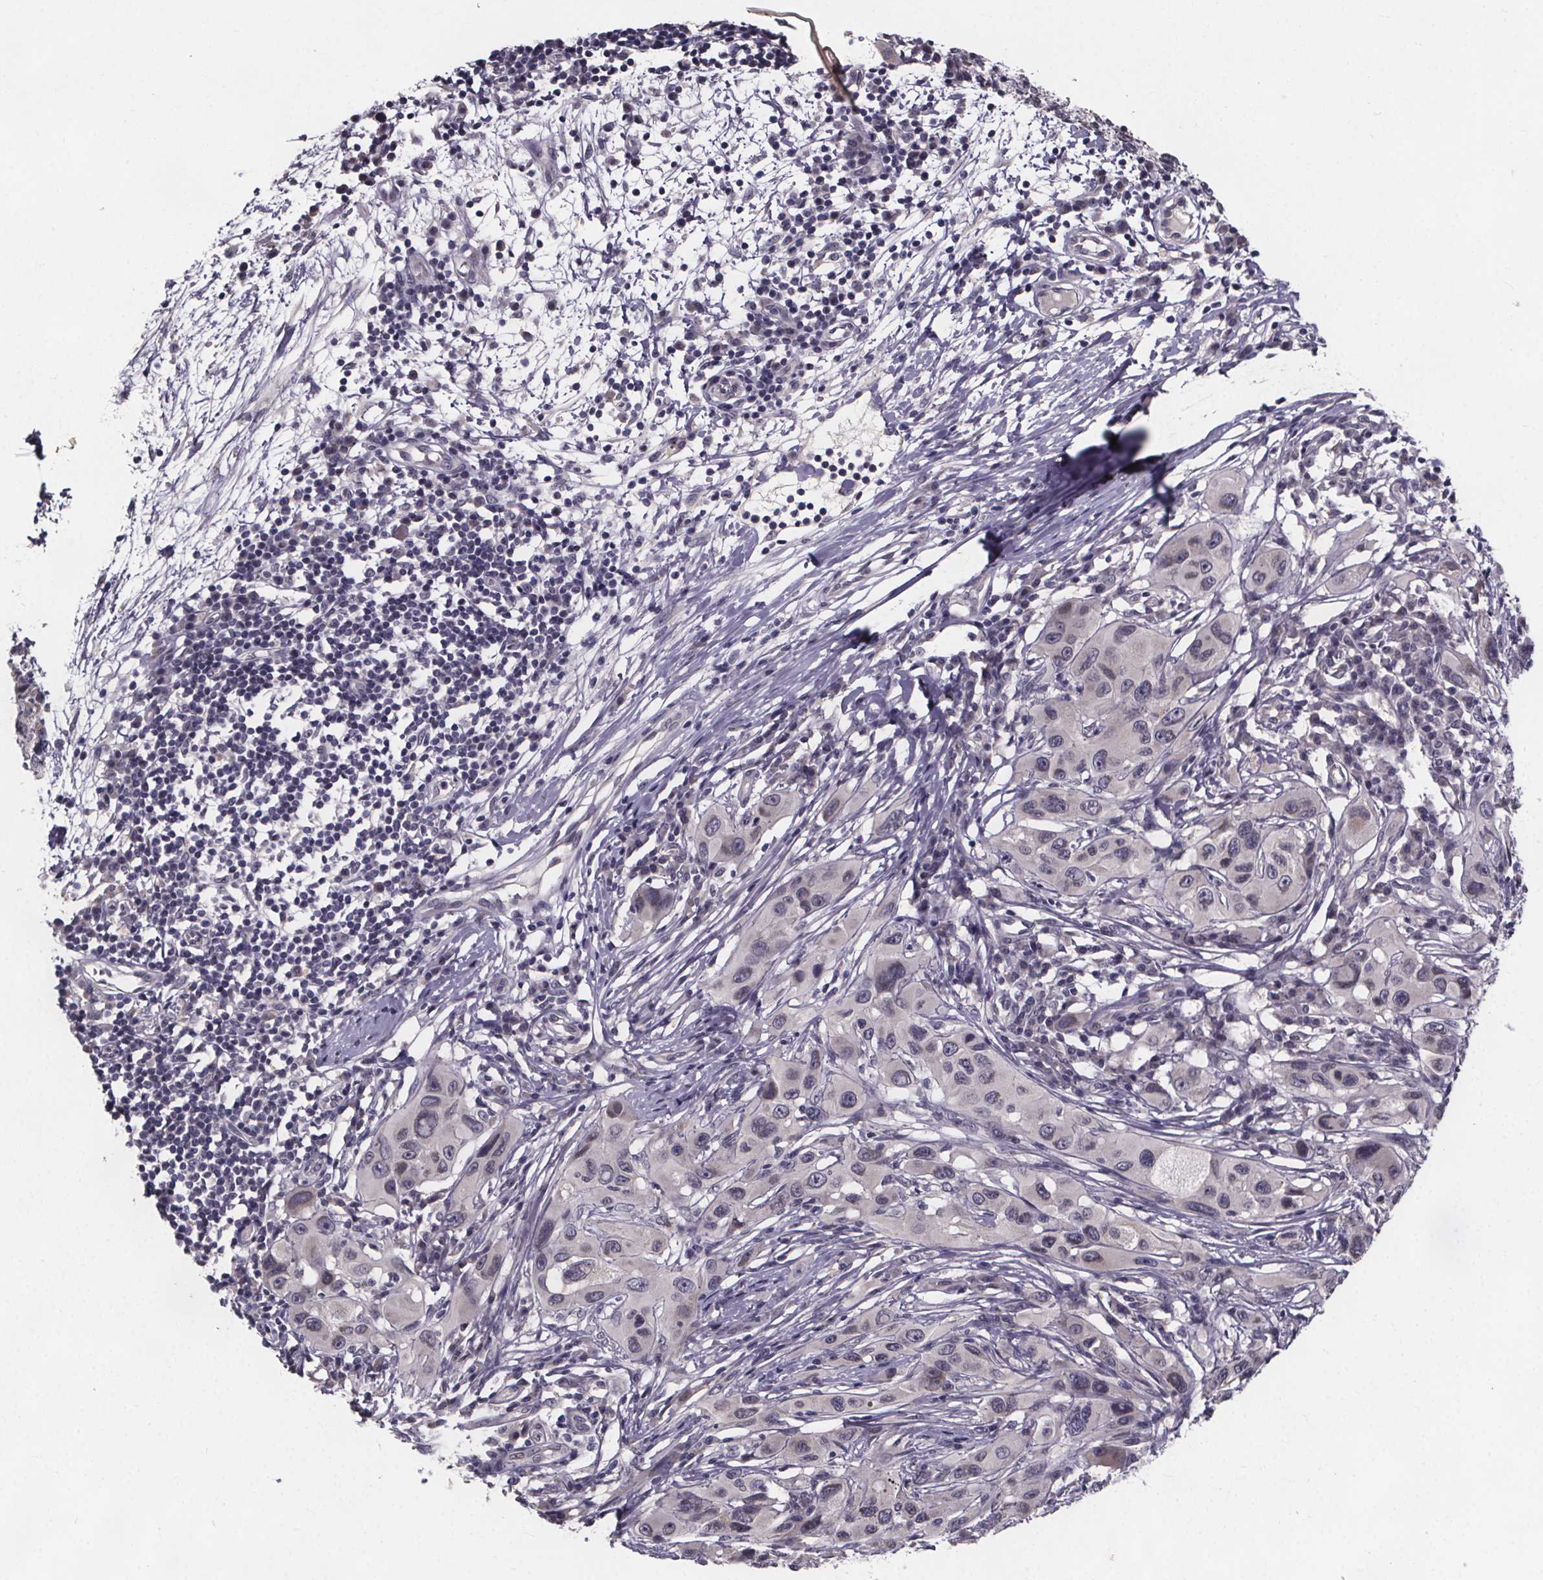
{"staining": {"intensity": "negative", "quantity": "none", "location": "none"}, "tissue": "melanoma", "cell_type": "Tumor cells", "image_type": "cancer", "snomed": [{"axis": "morphology", "description": "Malignant melanoma, NOS"}, {"axis": "topography", "description": "Skin"}], "caption": "This image is of malignant melanoma stained with immunohistochemistry (IHC) to label a protein in brown with the nuclei are counter-stained blue. There is no expression in tumor cells.", "gene": "FAM181B", "patient": {"sex": "male", "age": 53}}